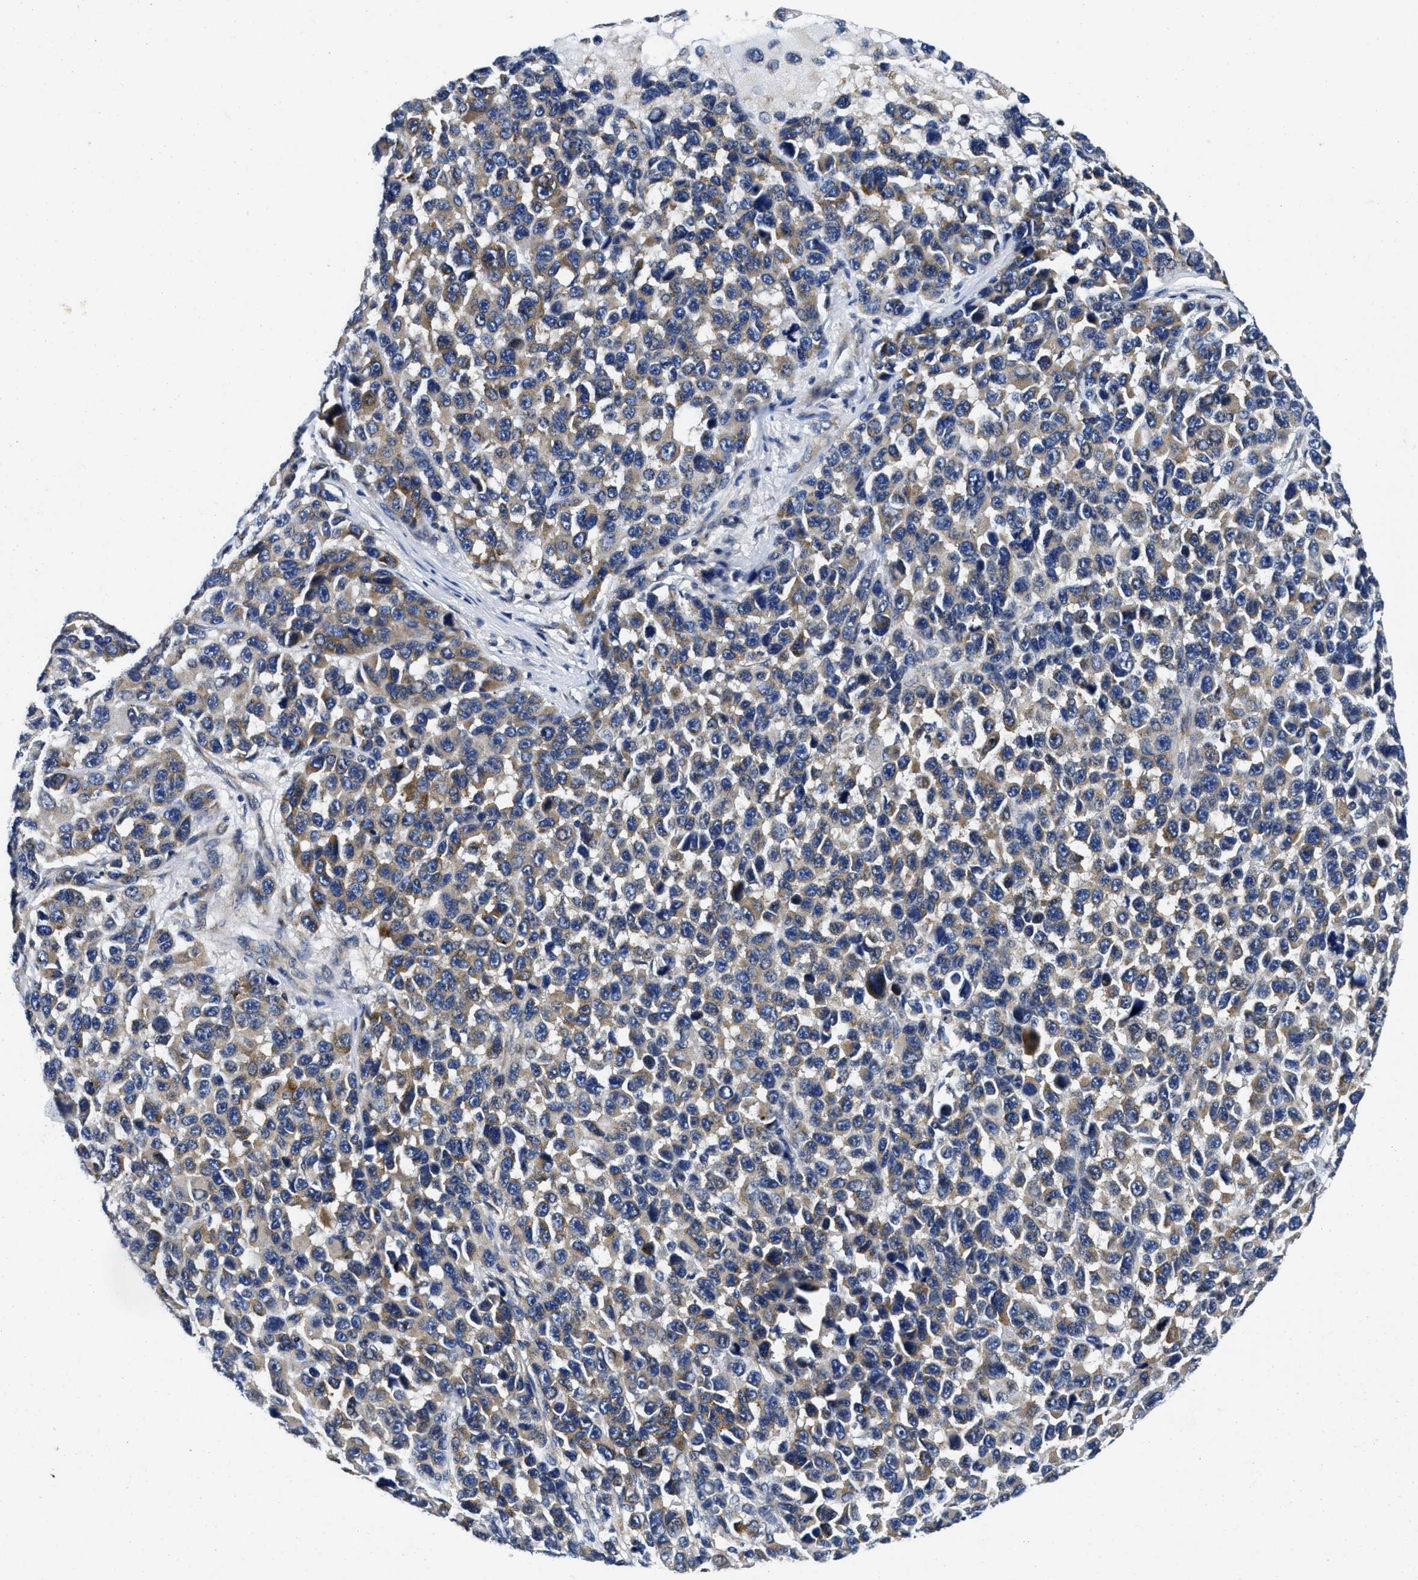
{"staining": {"intensity": "weak", "quantity": ">75%", "location": "cytoplasmic/membranous"}, "tissue": "melanoma", "cell_type": "Tumor cells", "image_type": "cancer", "snomed": [{"axis": "morphology", "description": "Malignant melanoma, NOS"}, {"axis": "topography", "description": "Skin"}], "caption": "Tumor cells show low levels of weak cytoplasmic/membranous staining in approximately >75% of cells in human malignant melanoma.", "gene": "LAD1", "patient": {"sex": "male", "age": 53}}